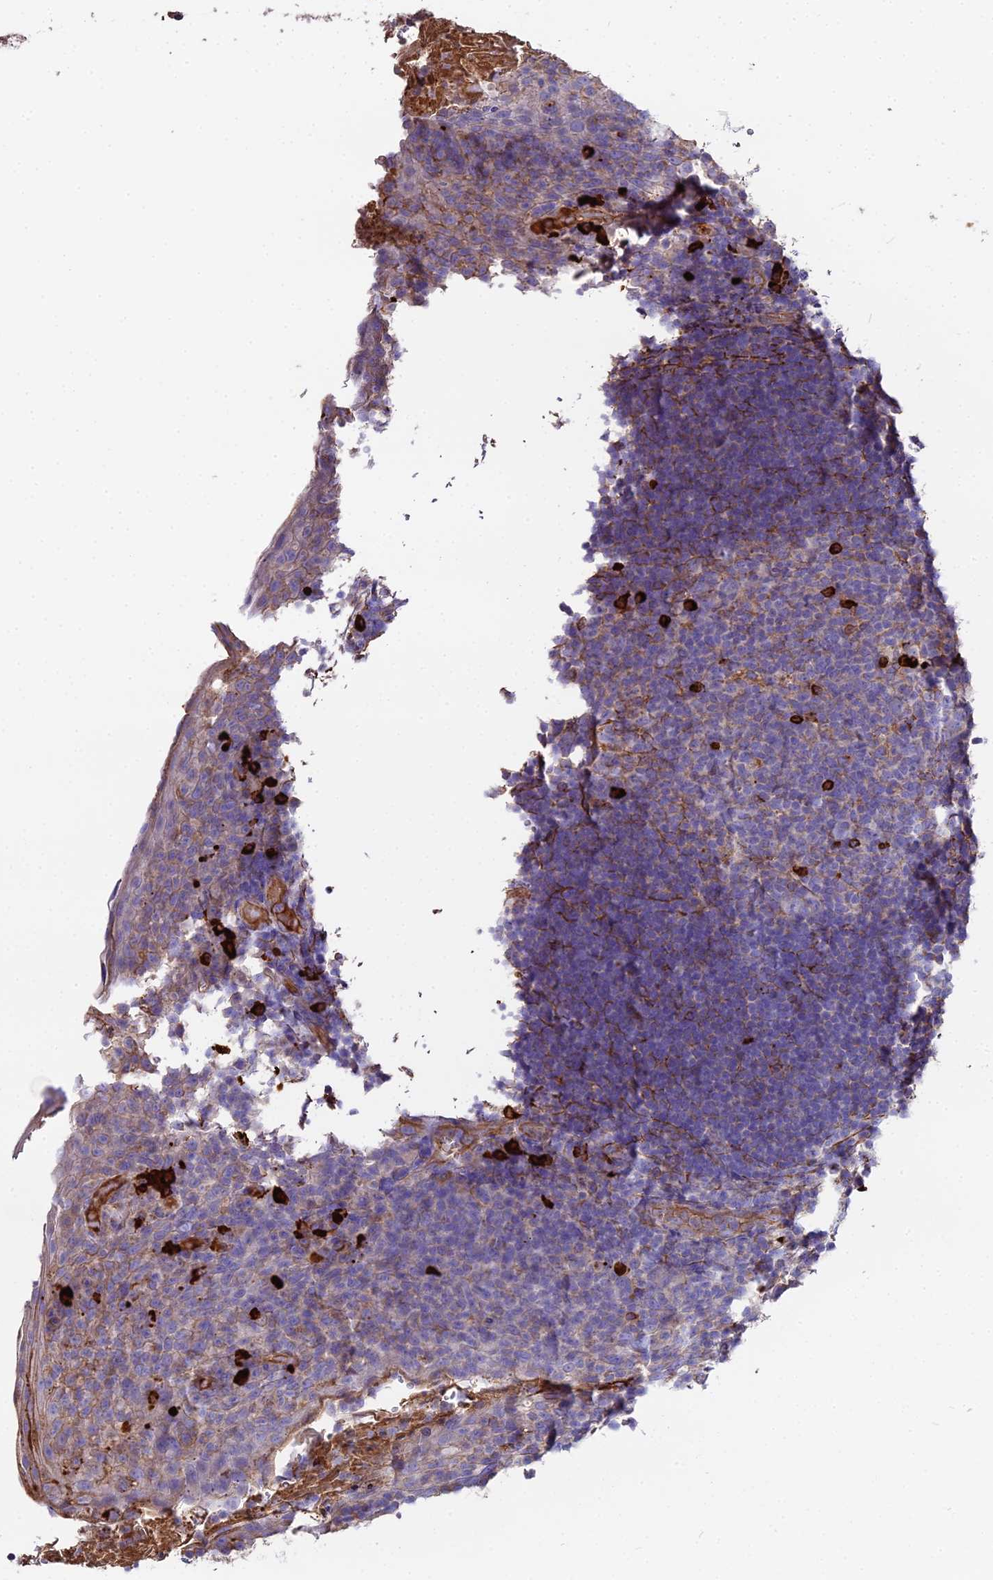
{"staining": {"intensity": "weak", "quantity": "<25%", "location": "cytoplasmic/membranous"}, "tissue": "tonsil", "cell_type": "Germinal center cells", "image_type": "normal", "snomed": [{"axis": "morphology", "description": "Normal tissue, NOS"}, {"axis": "topography", "description": "Tonsil"}], "caption": "Immunohistochemistry of normal human tonsil shows no staining in germinal center cells. (Immunohistochemistry, brightfield microscopy, high magnification).", "gene": "BEX4", "patient": {"sex": "male", "age": 17}}